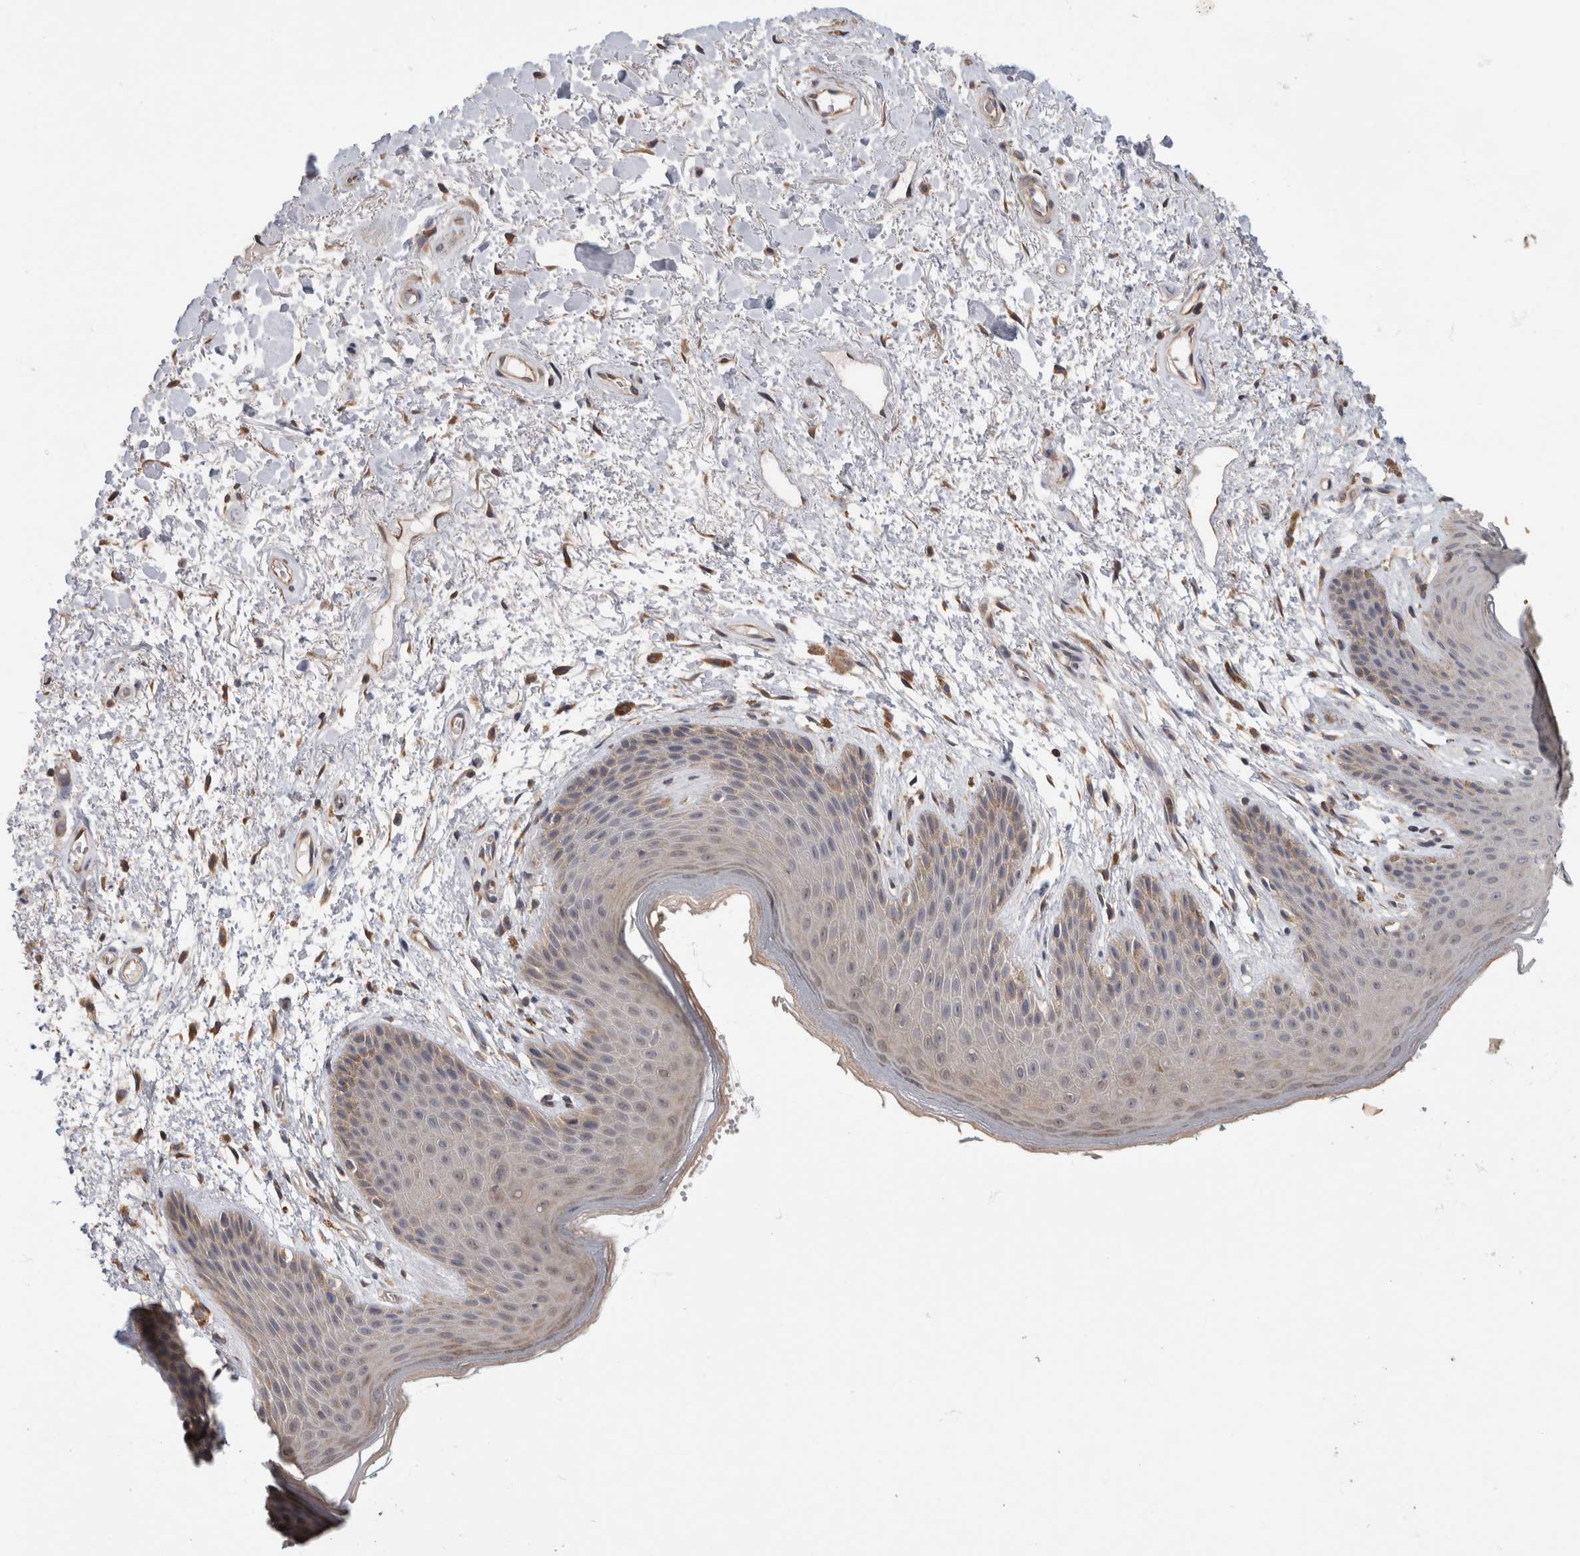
{"staining": {"intensity": "weak", "quantity": "25%-75%", "location": "cytoplasmic/membranous"}, "tissue": "skin", "cell_type": "Epidermal cells", "image_type": "normal", "snomed": [{"axis": "morphology", "description": "Normal tissue, NOS"}, {"axis": "topography", "description": "Anal"}], "caption": "A low amount of weak cytoplasmic/membranous positivity is identified in approximately 25%-75% of epidermal cells in benign skin. (Stains: DAB in brown, nuclei in blue, Microscopy: brightfield microscopy at high magnification).", "gene": "PGM1", "patient": {"sex": "male", "age": 74}}